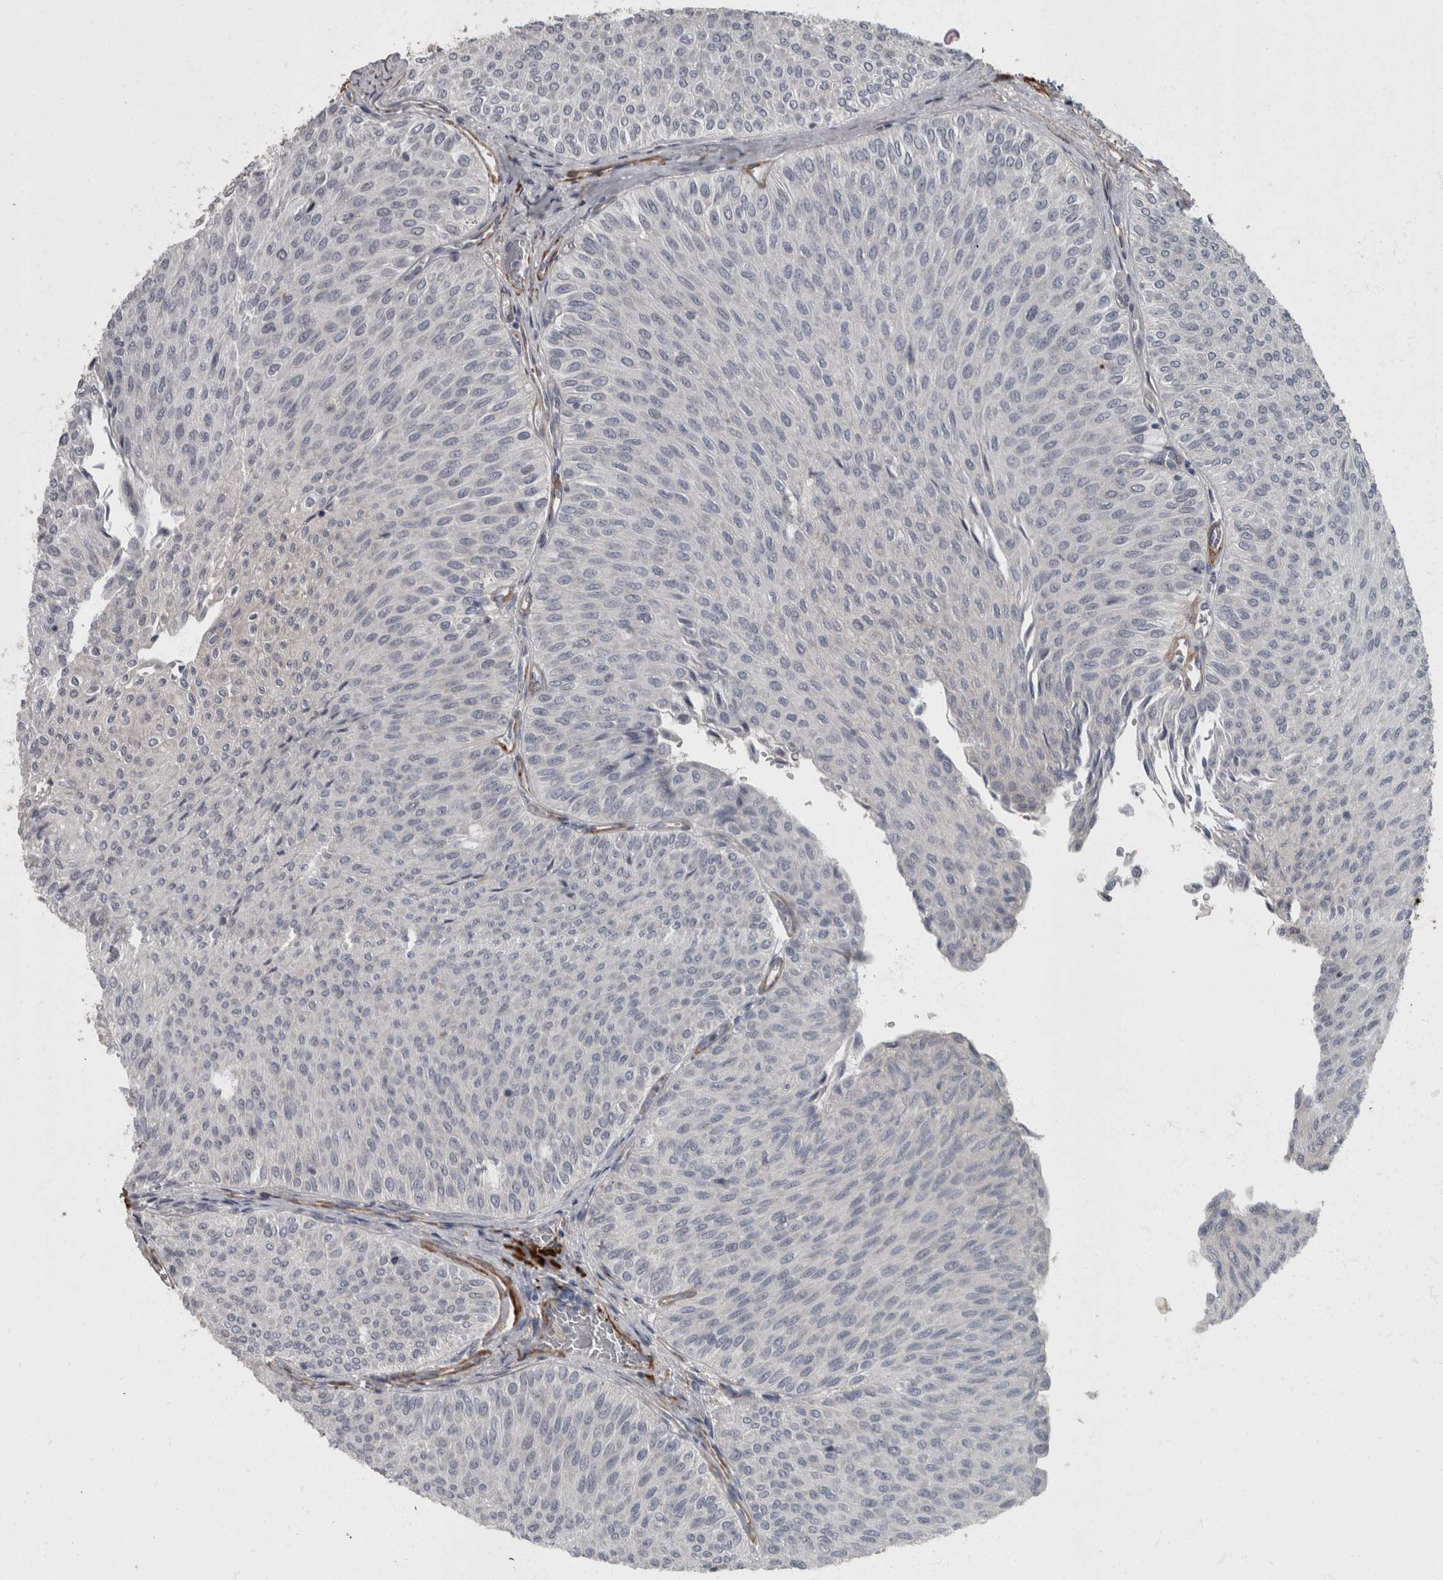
{"staining": {"intensity": "negative", "quantity": "none", "location": "none"}, "tissue": "urothelial cancer", "cell_type": "Tumor cells", "image_type": "cancer", "snomed": [{"axis": "morphology", "description": "Urothelial carcinoma, Low grade"}, {"axis": "topography", "description": "Urinary bladder"}], "caption": "Urothelial cancer was stained to show a protein in brown. There is no significant staining in tumor cells. Brightfield microscopy of immunohistochemistry stained with DAB (3,3'-diaminobenzidine) (brown) and hematoxylin (blue), captured at high magnification.", "gene": "MASTL", "patient": {"sex": "male", "age": 78}}